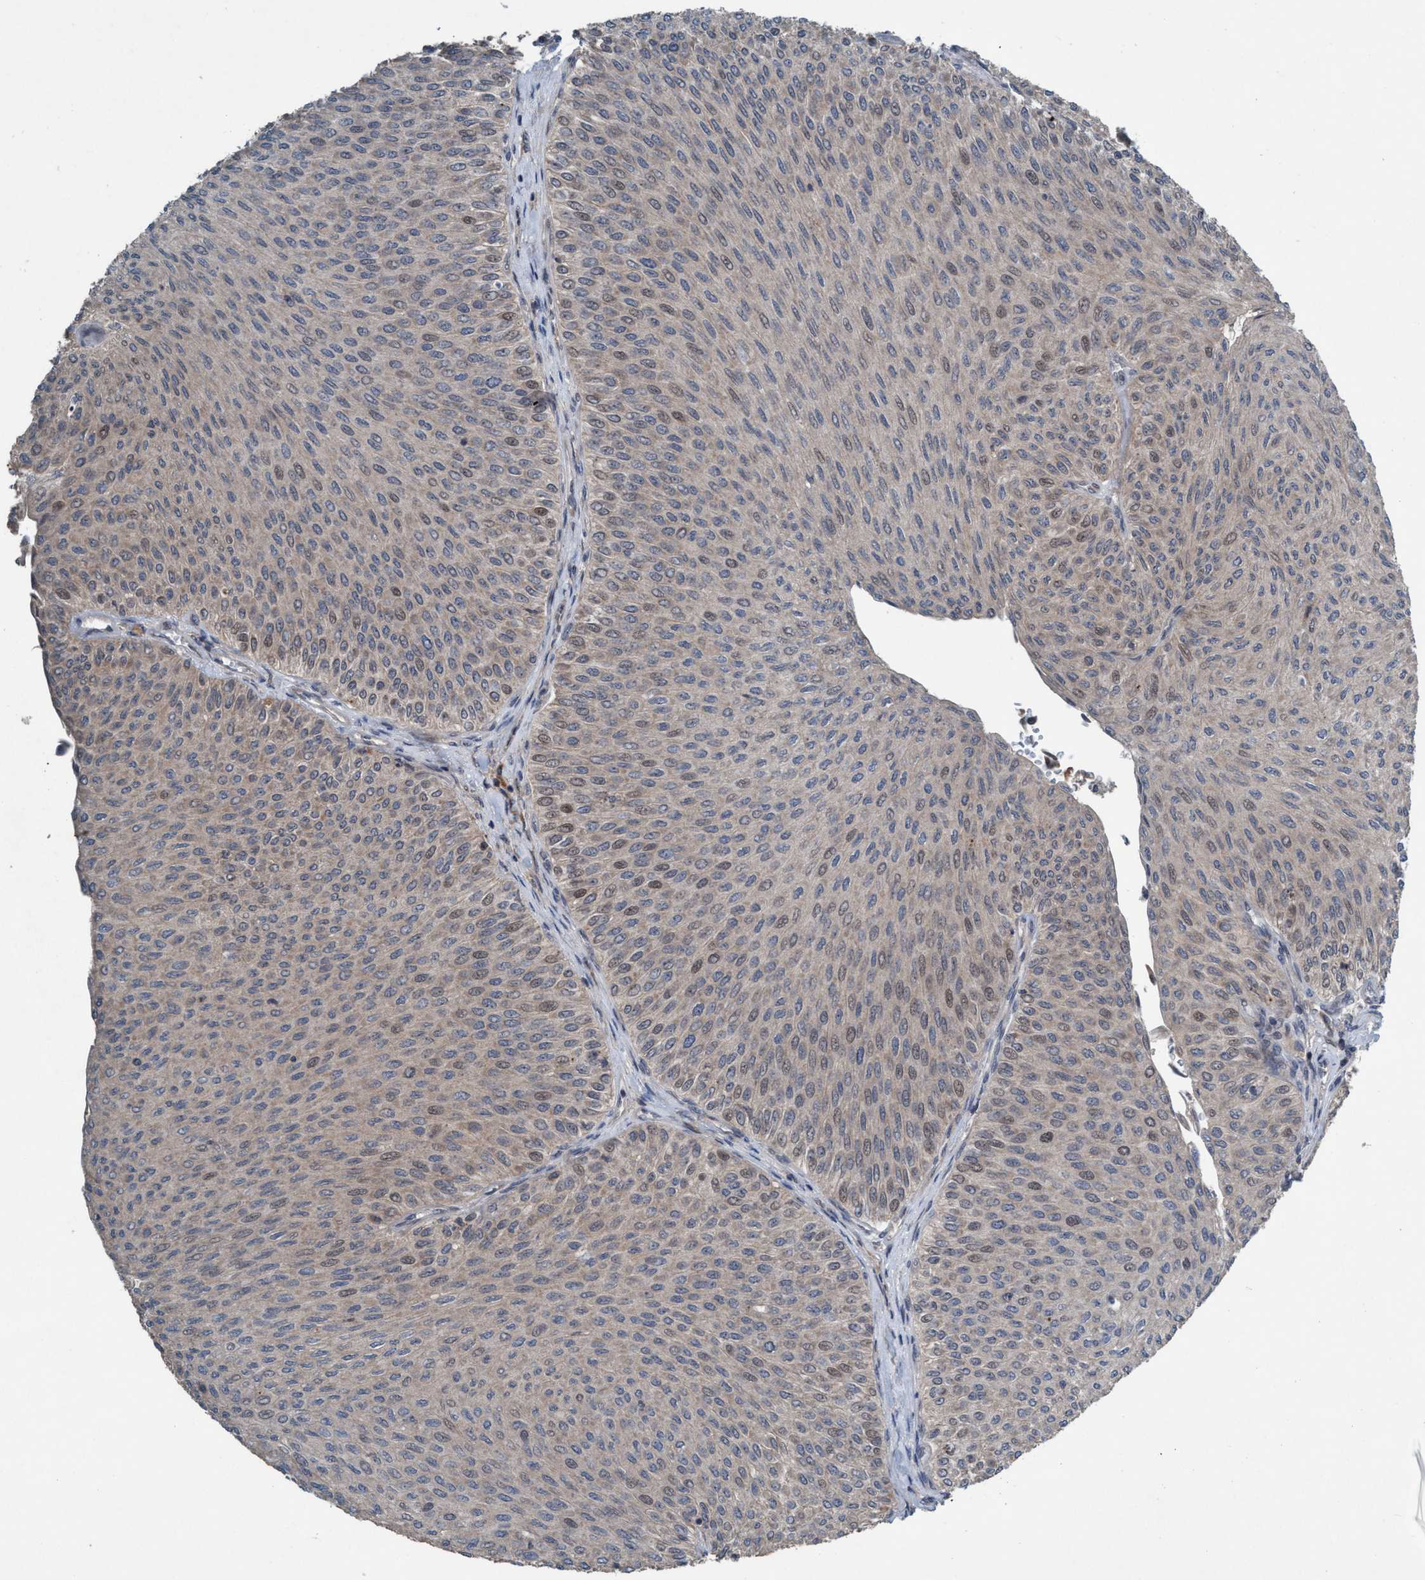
{"staining": {"intensity": "weak", "quantity": "25%-75%", "location": "cytoplasmic/membranous,nuclear"}, "tissue": "urothelial cancer", "cell_type": "Tumor cells", "image_type": "cancer", "snomed": [{"axis": "morphology", "description": "Urothelial carcinoma, Low grade"}, {"axis": "topography", "description": "Urinary bladder"}], "caption": "A high-resolution photomicrograph shows immunohistochemistry staining of low-grade urothelial carcinoma, which shows weak cytoplasmic/membranous and nuclear positivity in about 25%-75% of tumor cells.", "gene": "NISCH", "patient": {"sex": "male", "age": 78}}